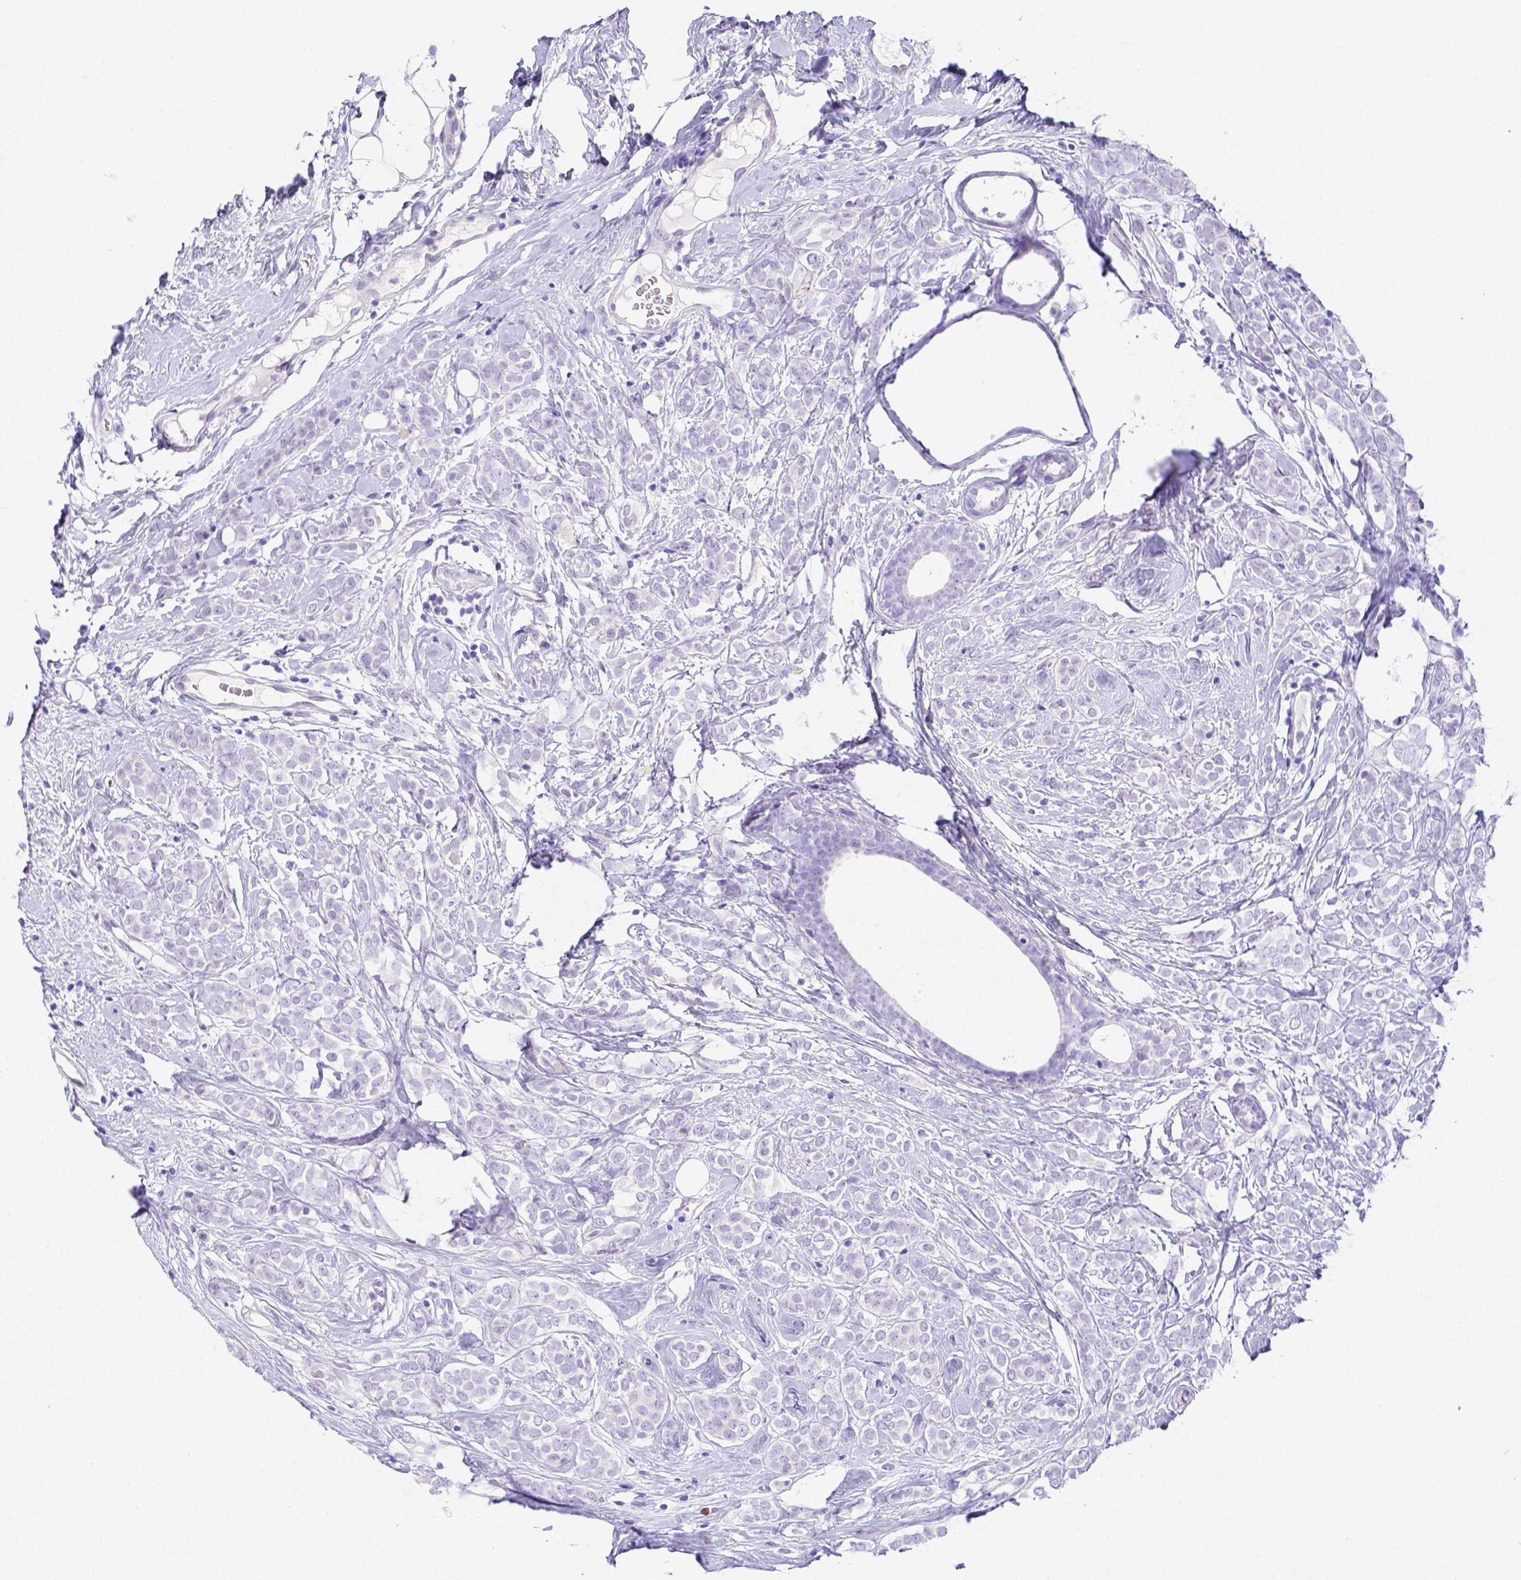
{"staining": {"intensity": "negative", "quantity": "none", "location": "none"}, "tissue": "breast cancer", "cell_type": "Tumor cells", "image_type": "cancer", "snomed": [{"axis": "morphology", "description": "Lobular carcinoma"}, {"axis": "topography", "description": "Breast"}], "caption": "This is an IHC image of human breast cancer (lobular carcinoma). There is no positivity in tumor cells.", "gene": "ARHGAP36", "patient": {"sex": "female", "age": 49}}